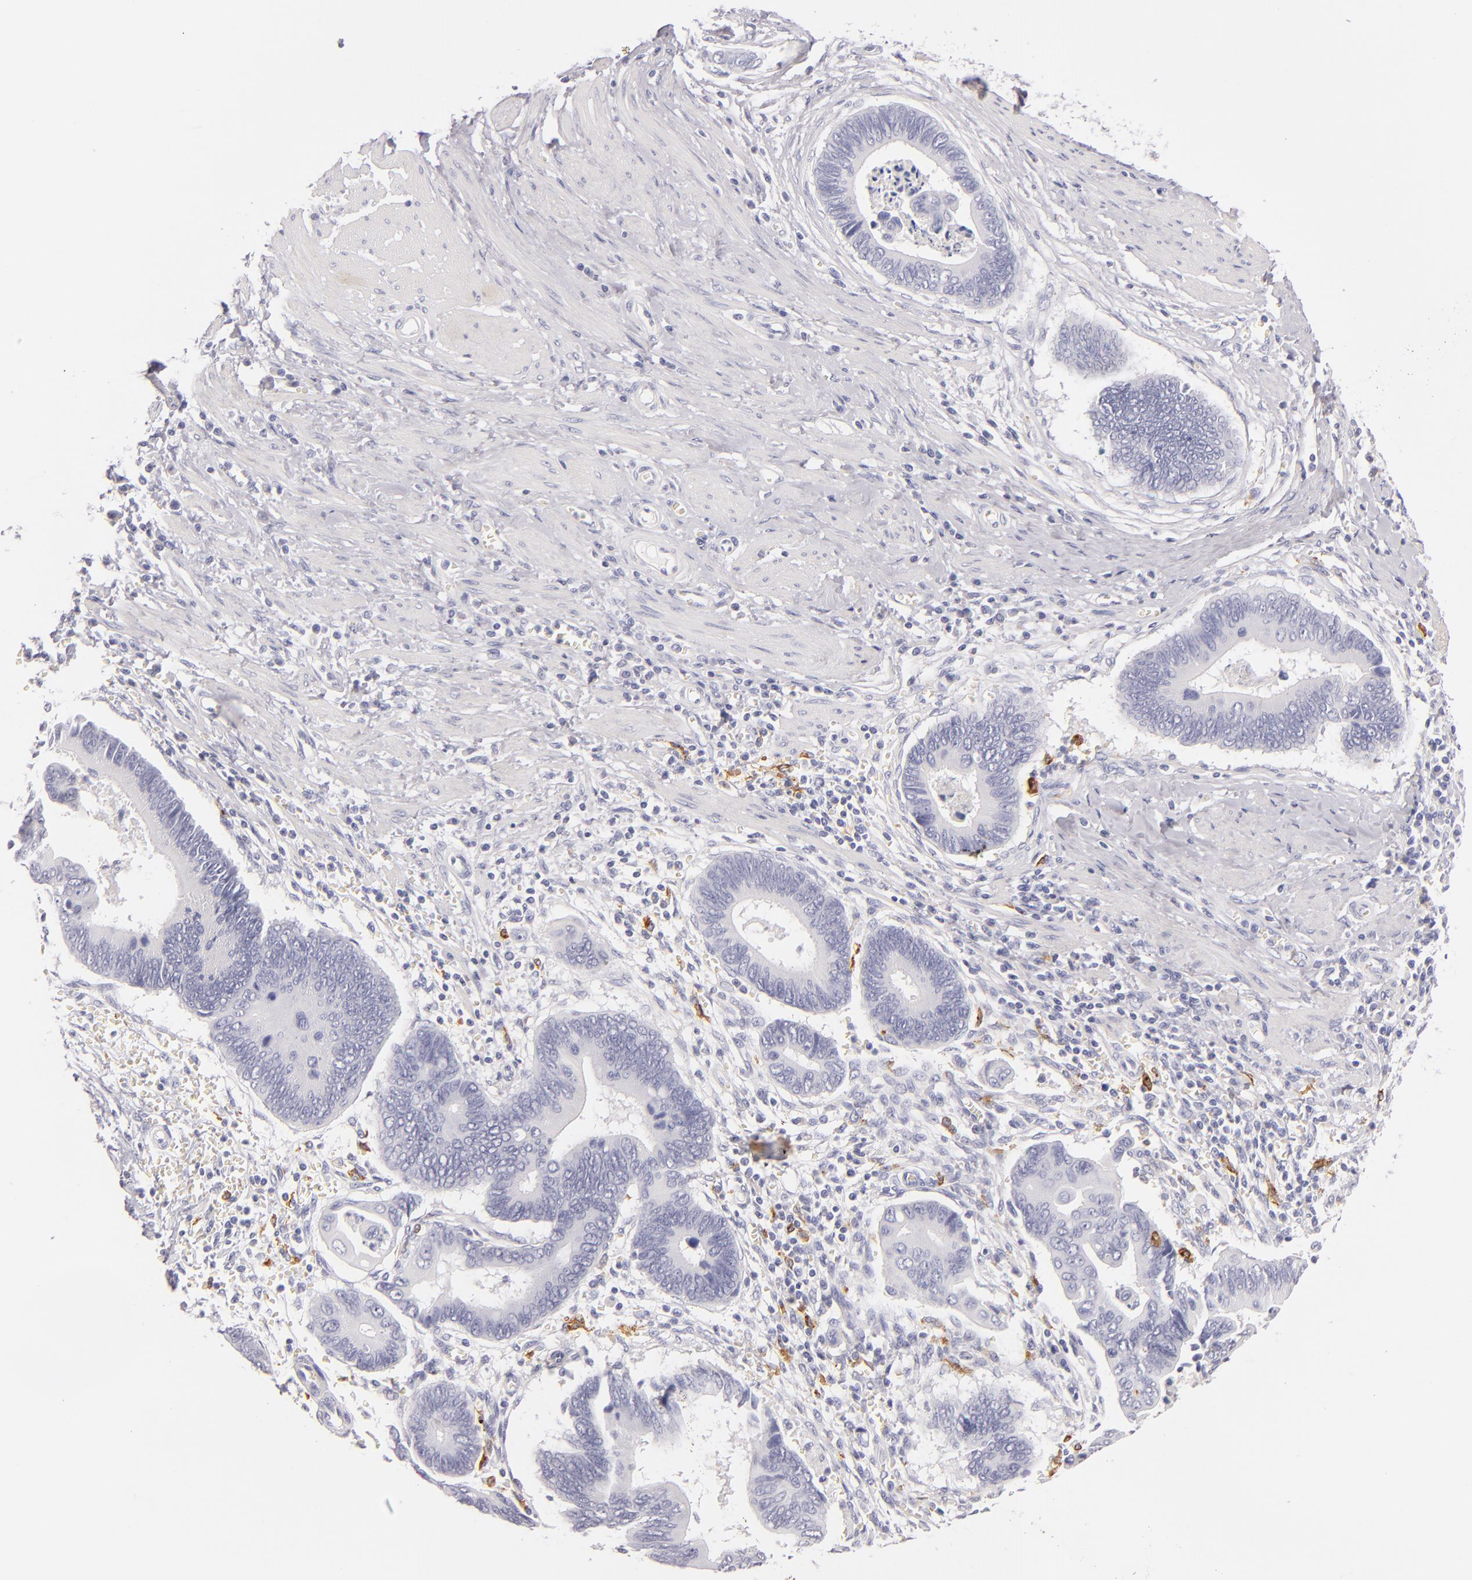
{"staining": {"intensity": "negative", "quantity": "none", "location": "none"}, "tissue": "pancreatic cancer", "cell_type": "Tumor cells", "image_type": "cancer", "snomed": [{"axis": "morphology", "description": "Adenocarcinoma, NOS"}, {"axis": "topography", "description": "Pancreas"}], "caption": "DAB (3,3'-diaminobenzidine) immunohistochemical staining of pancreatic cancer (adenocarcinoma) shows no significant positivity in tumor cells.", "gene": "CD207", "patient": {"sex": "female", "age": 70}}